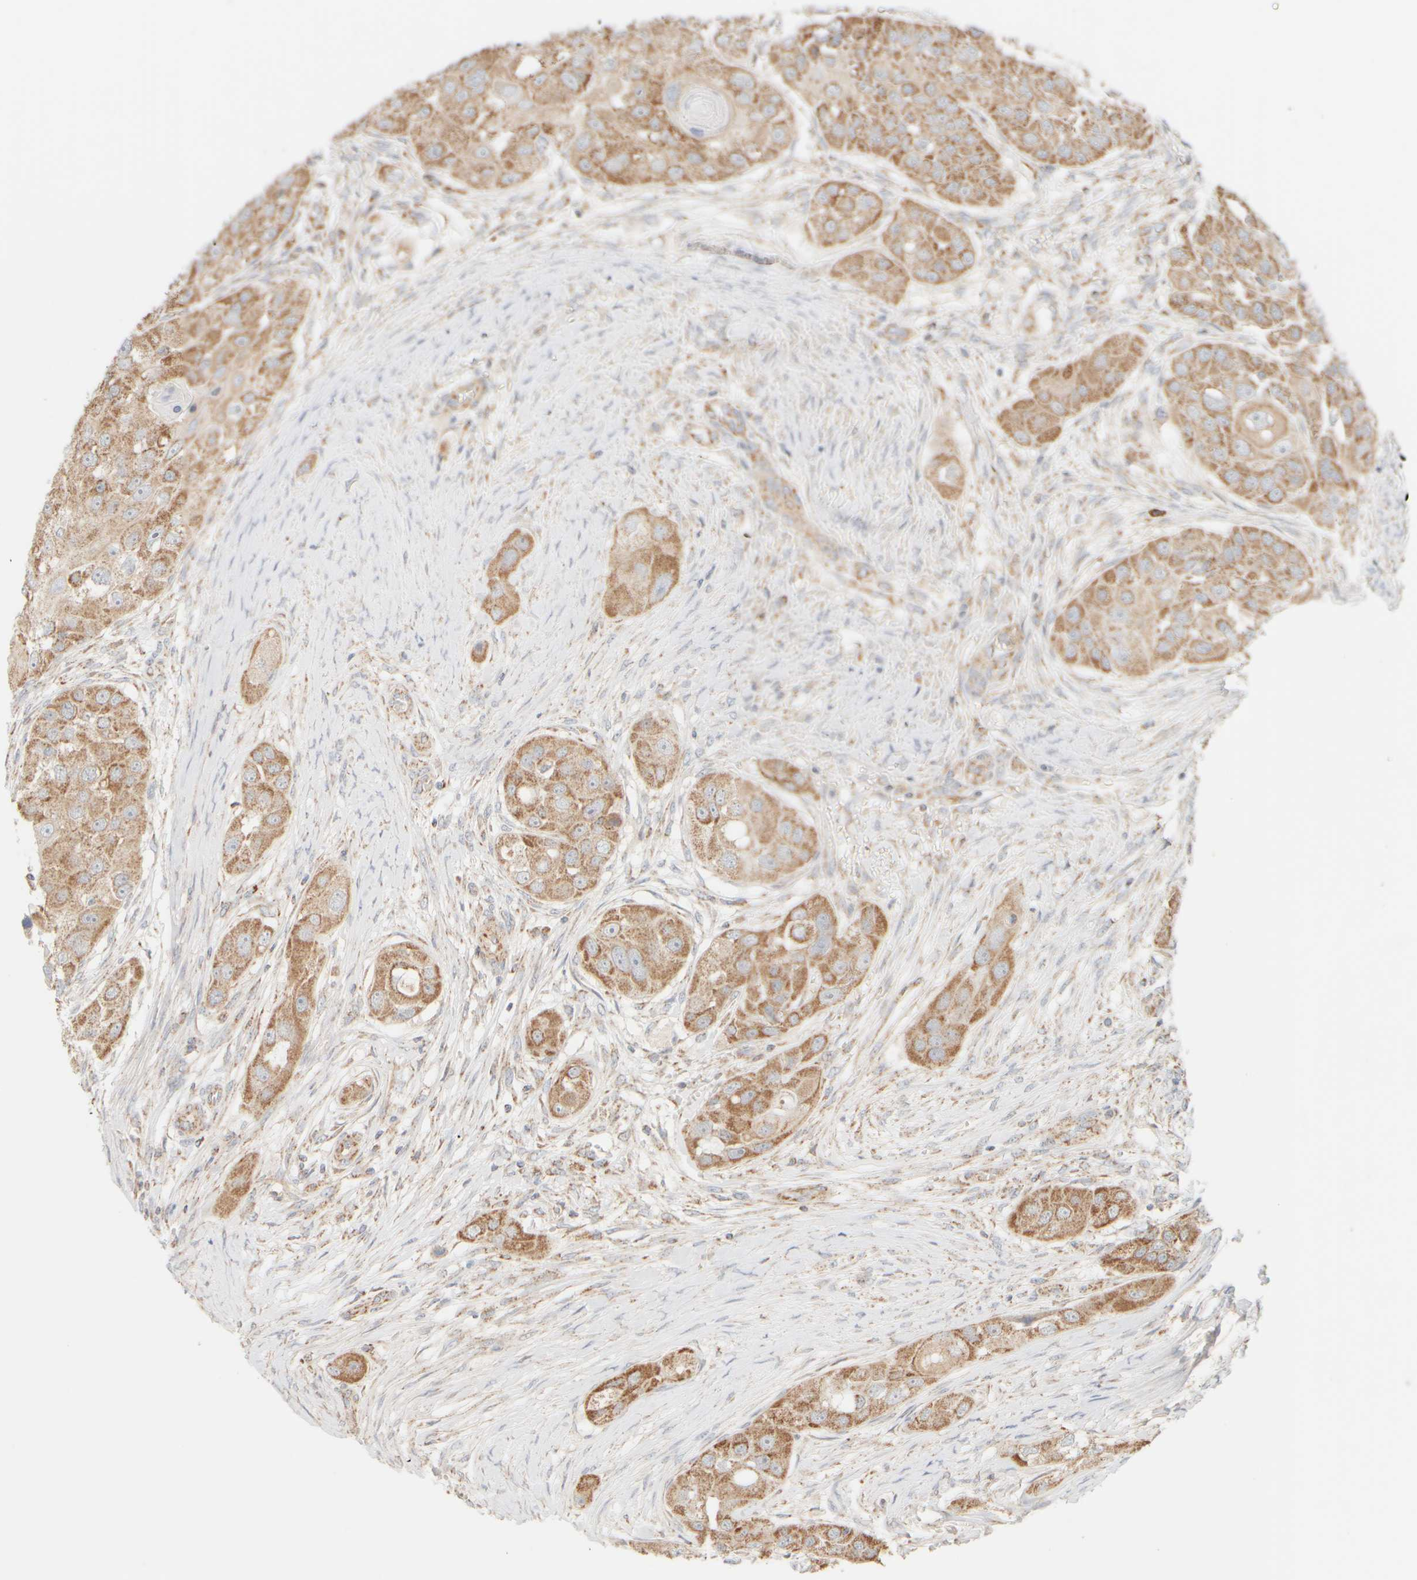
{"staining": {"intensity": "moderate", "quantity": ">75%", "location": "cytoplasmic/membranous"}, "tissue": "head and neck cancer", "cell_type": "Tumor cells", "image_type": "cancer", "snomed": [{"axis": "morphology", "description": "Normal tissue, NOS"}, {"axis": "morphology", "description": "Squamous cell carcinoma, NOS"}, {"axis": "topography", "description": "Skeletal muscle"}, {"axis": "topography", "description": "Head-Neck"}], "caption": "Immunohistochemistry (IHC) staining of squamous cell carcinoma (head and neck), which reveals medium levels of moderate cytoplasmic/membranous staining in approximately >75% of tumor cells indicating moderate cytoplasmic/membranous protein staining. The staining was performed using DAB (brown) for protein detection and nuclei were counterstained in hematoxylin (blue).", "gene": "APBB2", "patient": {"sex": "male", "age": 51}}